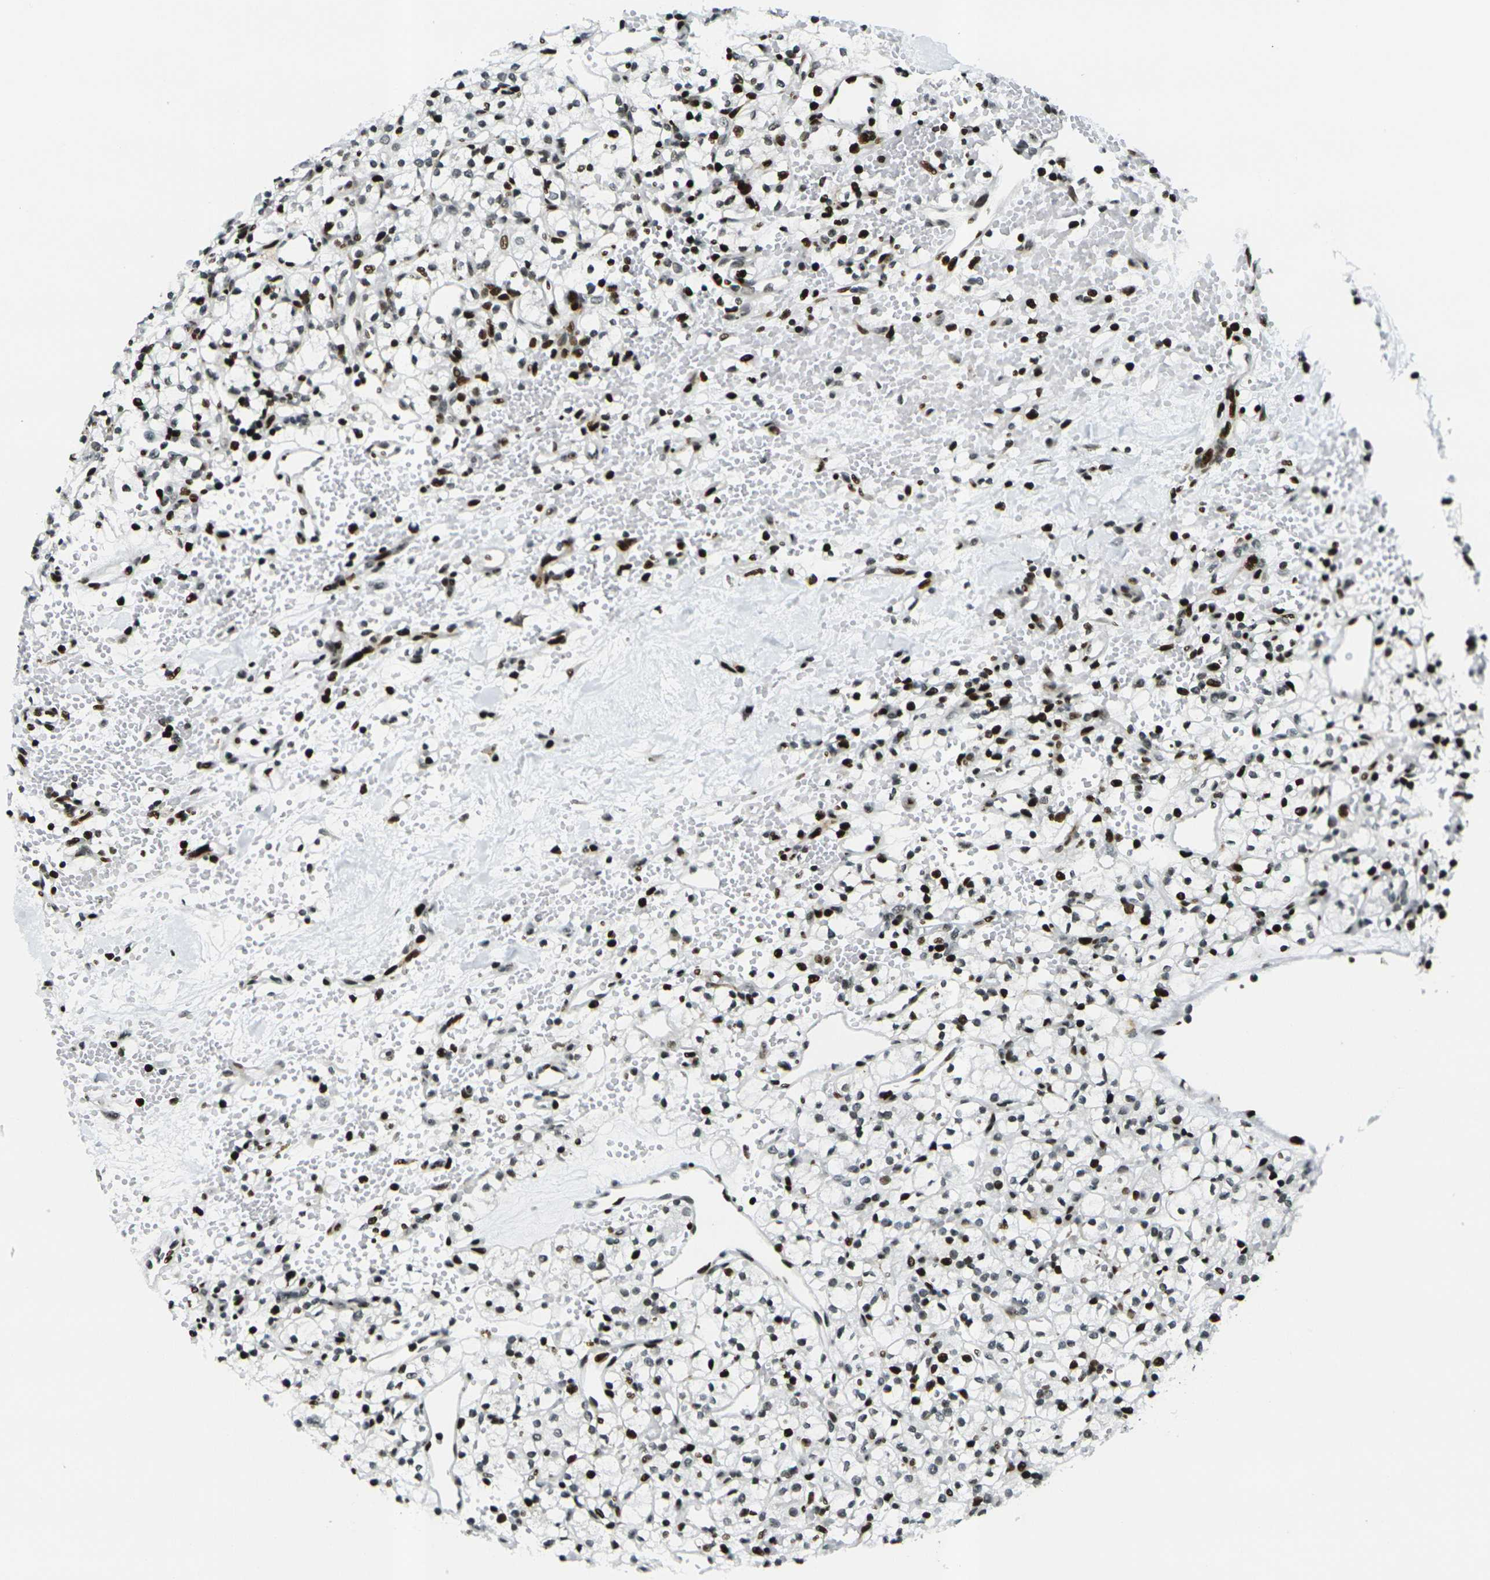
{"staining": {"intensity": "moderate", "quantity": ">75%", "location": "nuclear"}, "tissue": "renal cancer", "cell_type": "Tumor cells", "image_type": "cancer", "snomed": [{"axis": "morphology", "description": "Adenocarcinoma, NOS"}, {"axis": "topography", "description": "Kidney"}], "caption": "Protein expression analysis of renal cancer (adenocarcinoma) demonstrates moderate nuclear positivity in about >75% of tumor cells. The staining was performed using DAB (3,3'-diaminobenzidine) to visualize the protein expression in brown, while the nuclei were stained in blue with hematoxylin (Magnification: 20x).", "gene": "H3-3A", "patient": {"sex": "female", "age": 60}}